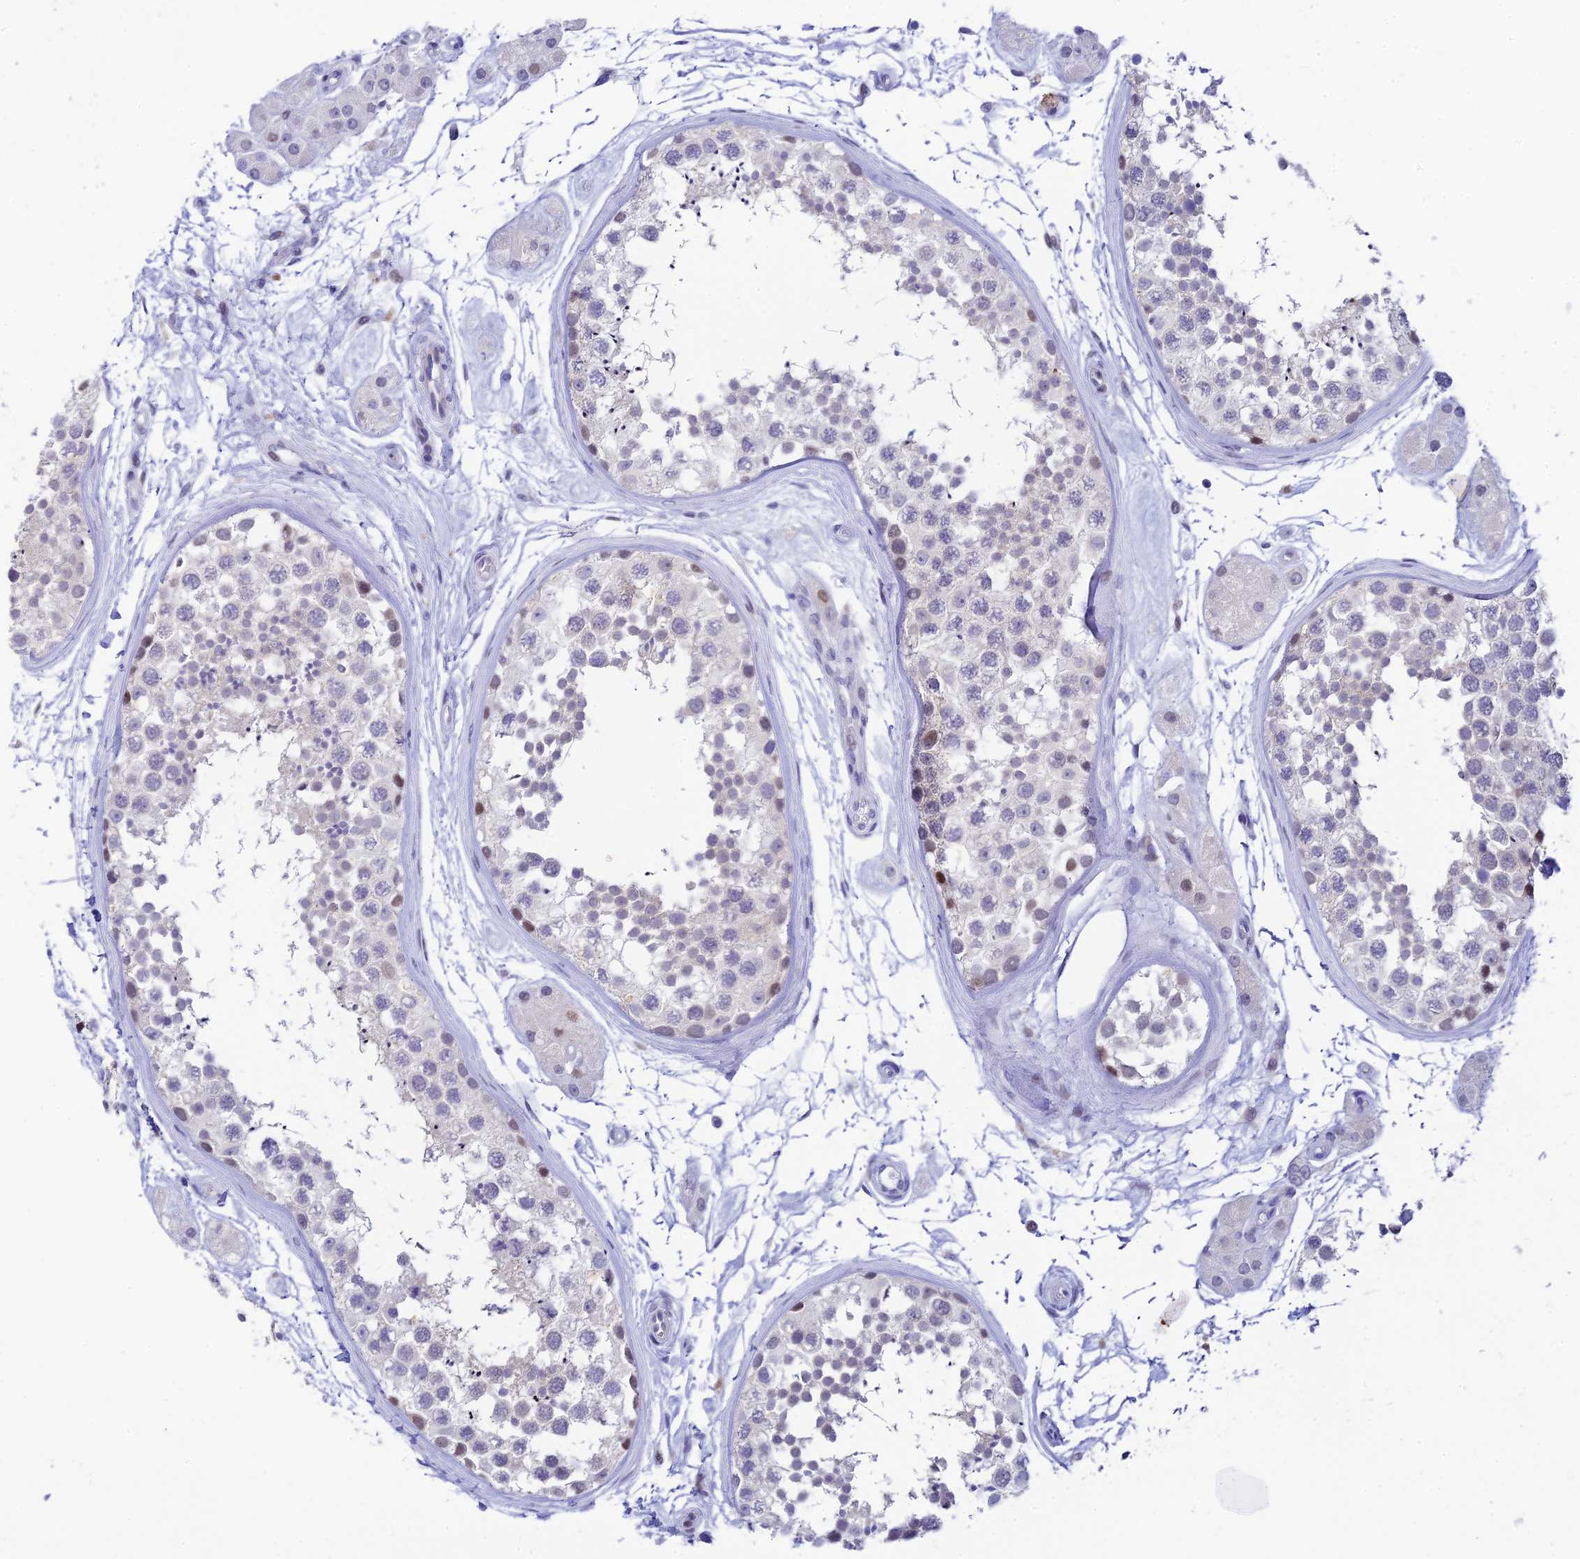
{"staining": {"intensity": "moderate", "quantity": "<25%", "location": "nuclear"}, "tissue": "testis", "cell_type": "Cells in seminiferous ducts", "image_type": "normal", "snomed": [{"axis": "morphology", "description": "Normal tissue, NOS"}, {"axis": "topography", "description": "Testis"}], "caption": "Cells in seminiferous ducts display low levels of moderate nuclear positivity in about <25% of cells in benign testis. (Stains: DAB in brown, nuclei in blue, Microscopy: brightfield microscopy at high magnification).", "gene": "RASGEF1B", "patient": {"sex": "male", "age": 56}}